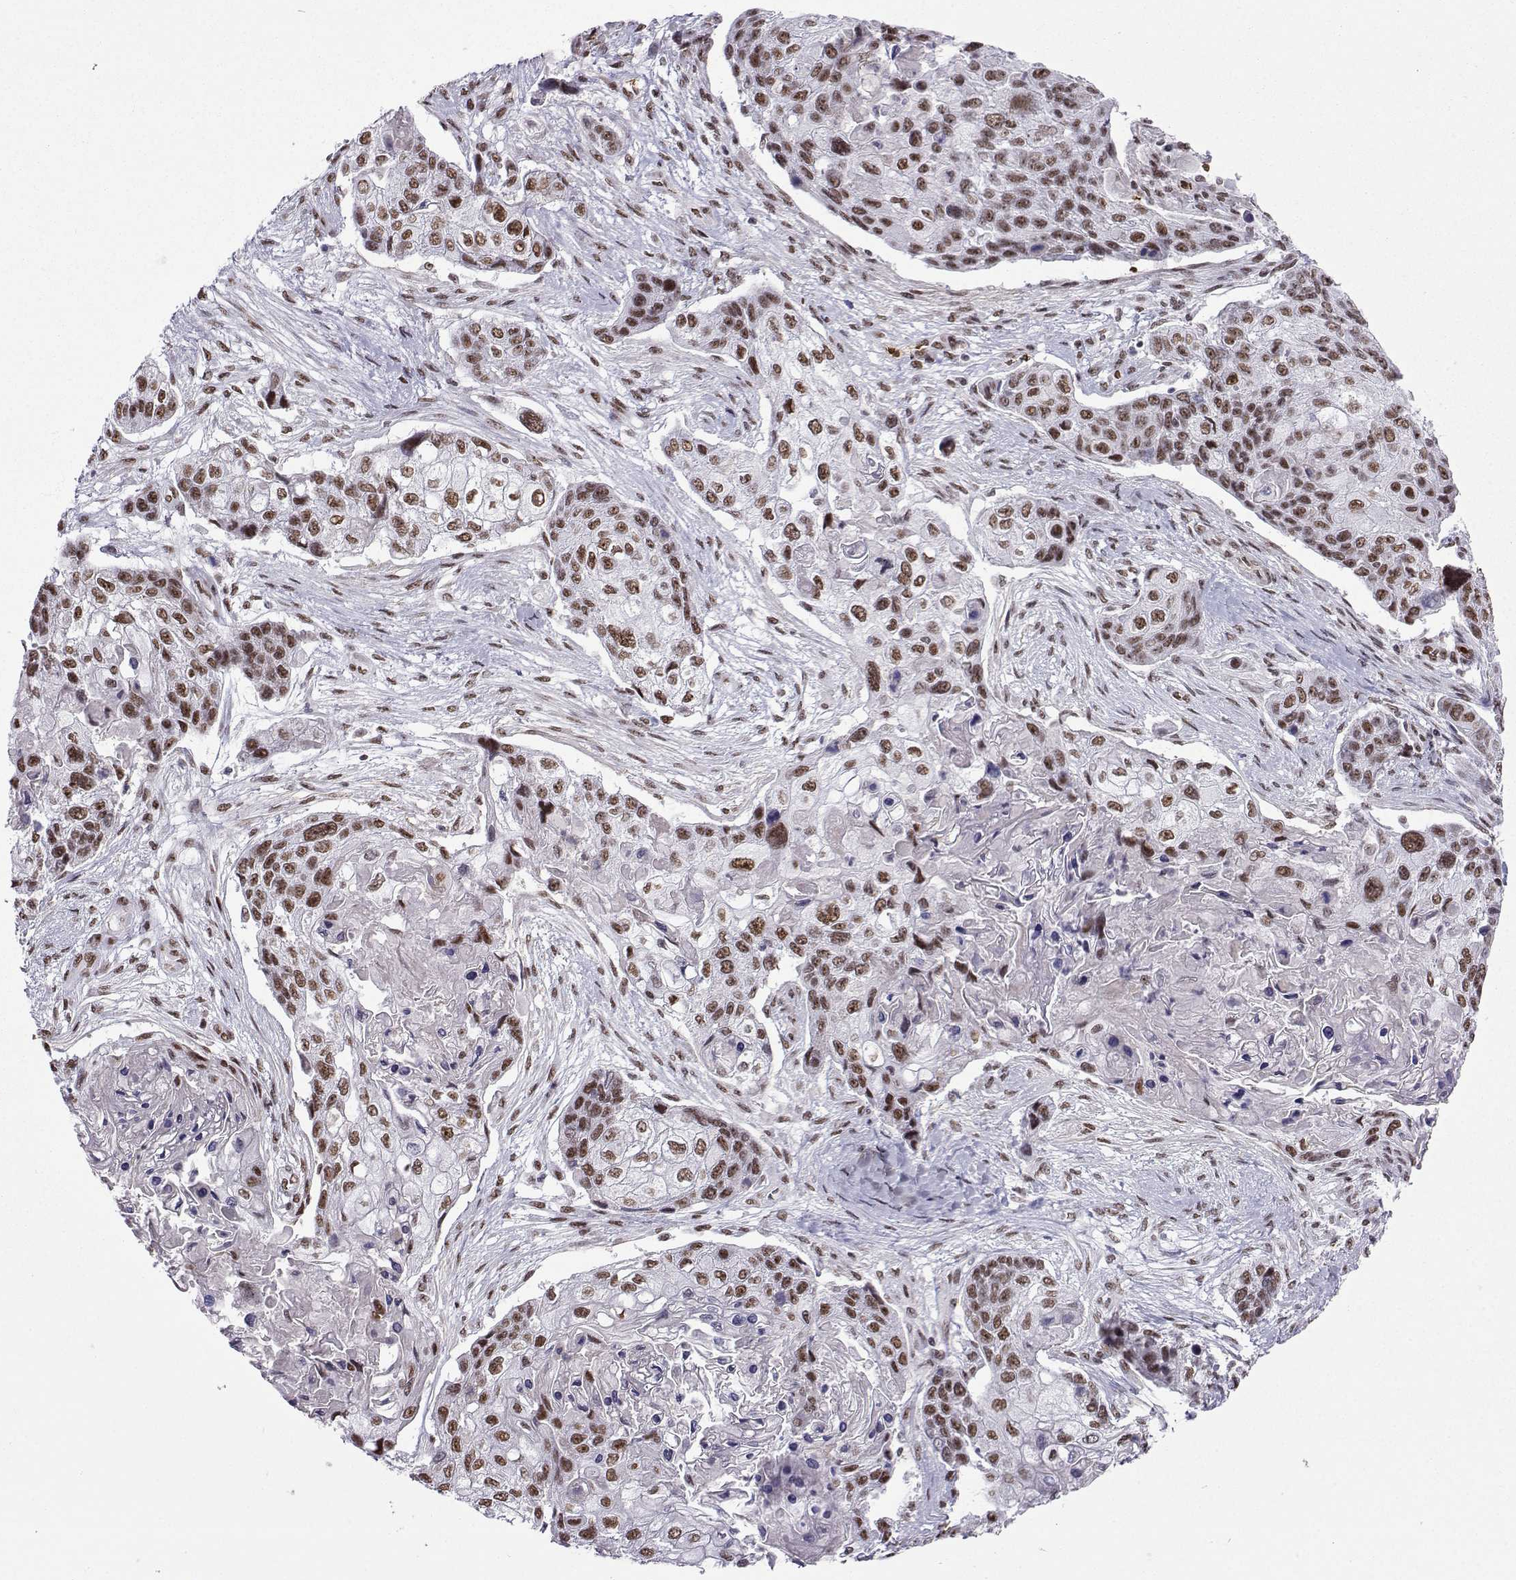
{"staining": {"intensity": "moderate", "quantity": ">75%", "location": "nuclear"}, "tissue": "lung cancer", "cell_type": "Tumor cells", "image_type": "cancer", "snomed": [{"axis": "morphology", "description": "Squamous cell carcinoma, NOS"}, {"axis": "topography", "description": "Lung"}], "caption": "Approximately >75% of tumor cells in human lung cancer (squamous cell carcinoma) reveal moderate nuclear protein expression as visualized by brown immunohistochemical staining.", "gene": "CCNK", "patient": {"sex": "male", "age": 69}}